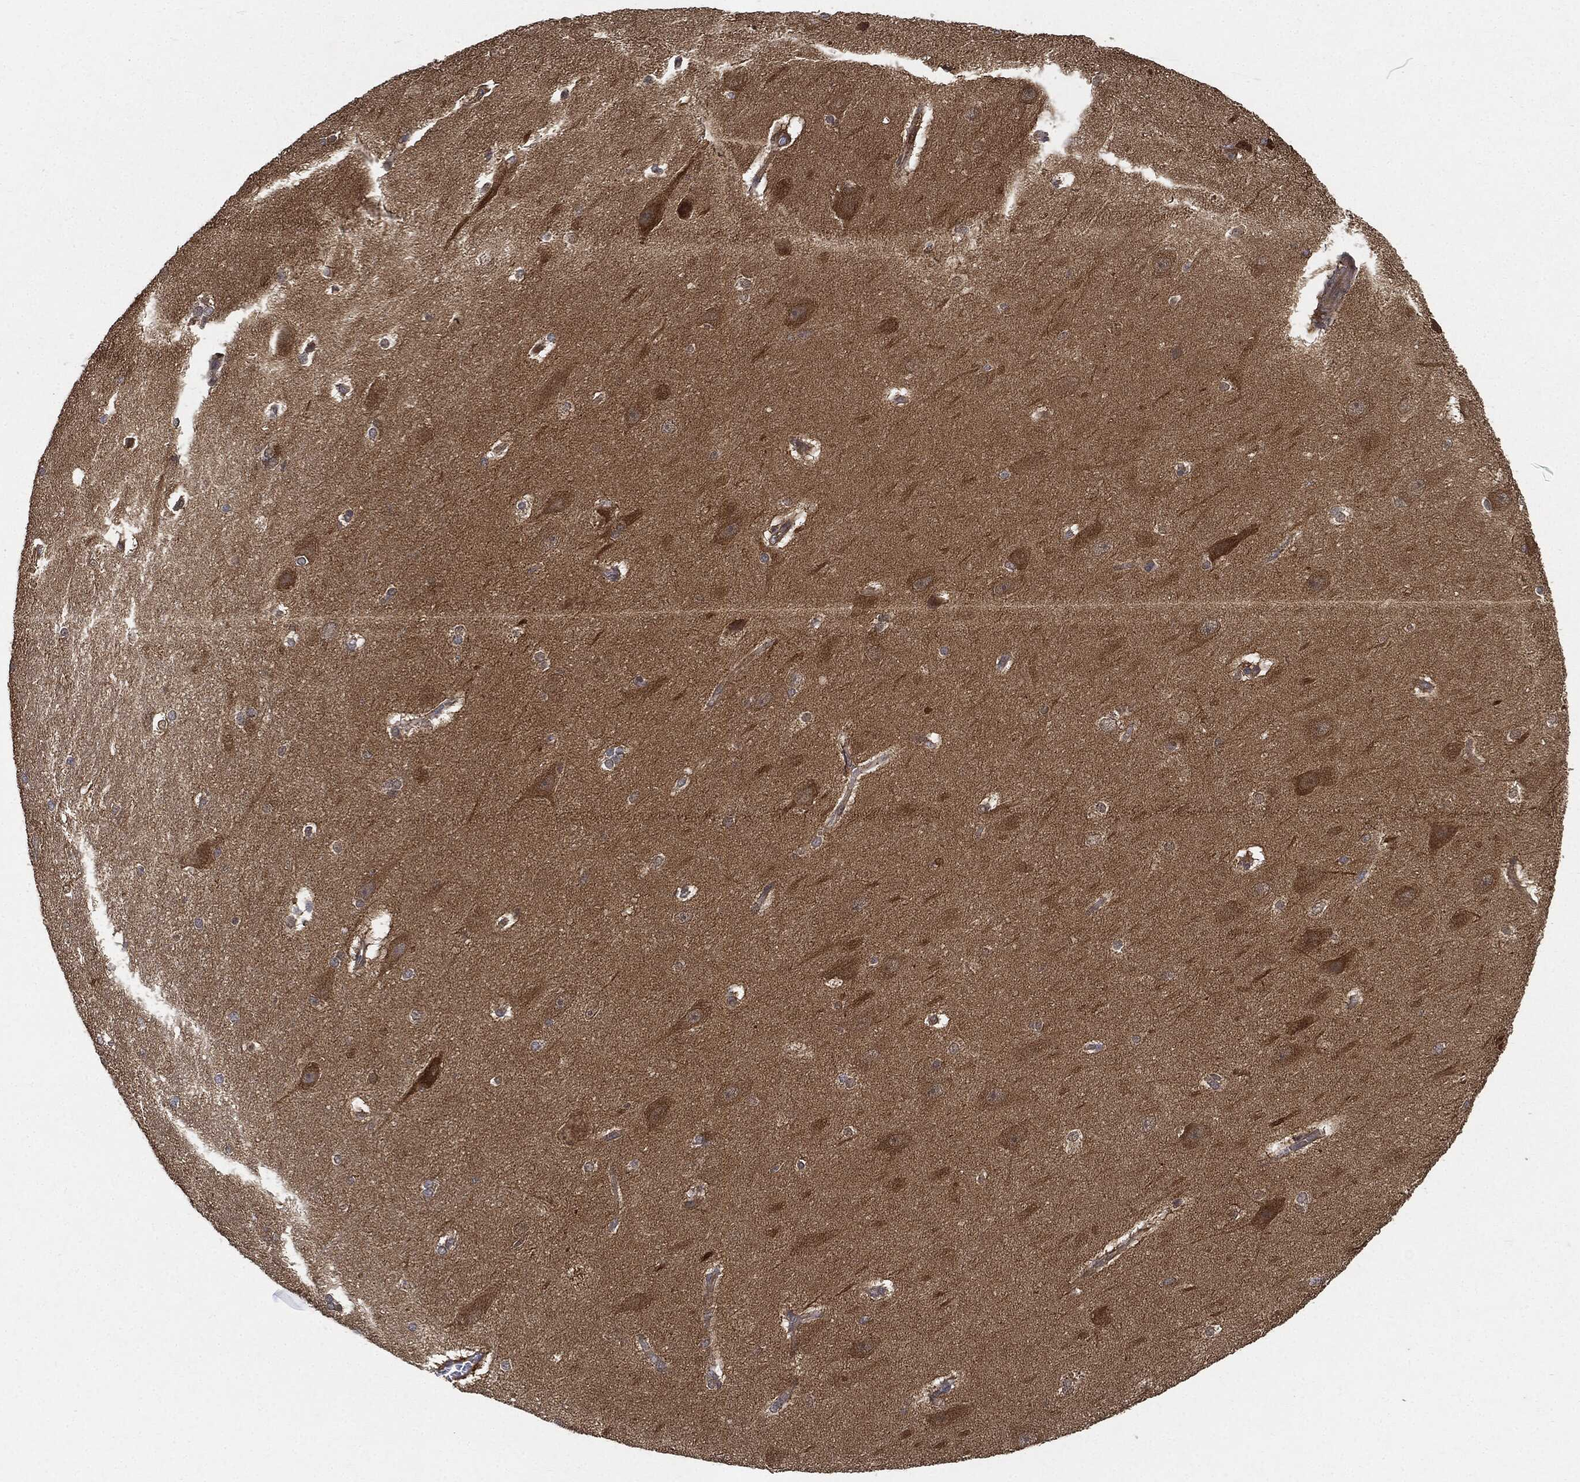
{"staining": {"intensity": "negative", "quantity": "none", "location": "none"}, "tissue": "hippocampus", "cell_type": "Glial cells", "image_type": "normal", "snomed": [{"axis": "morphology", "description": "Normal tissue, NOS"}, {"axis": "topography", "description": "Cerebral cortex"}, {"axis": "topography", "description": "Hippocampus"}], "caption": "DAB (3,3'-diaminobenzidine) immunohistochemical staining of unremarkable hippocampus shows no significant staining in glial cells.", "gene": "BRAF", "patient": {"sex": "female", "age": 19}}